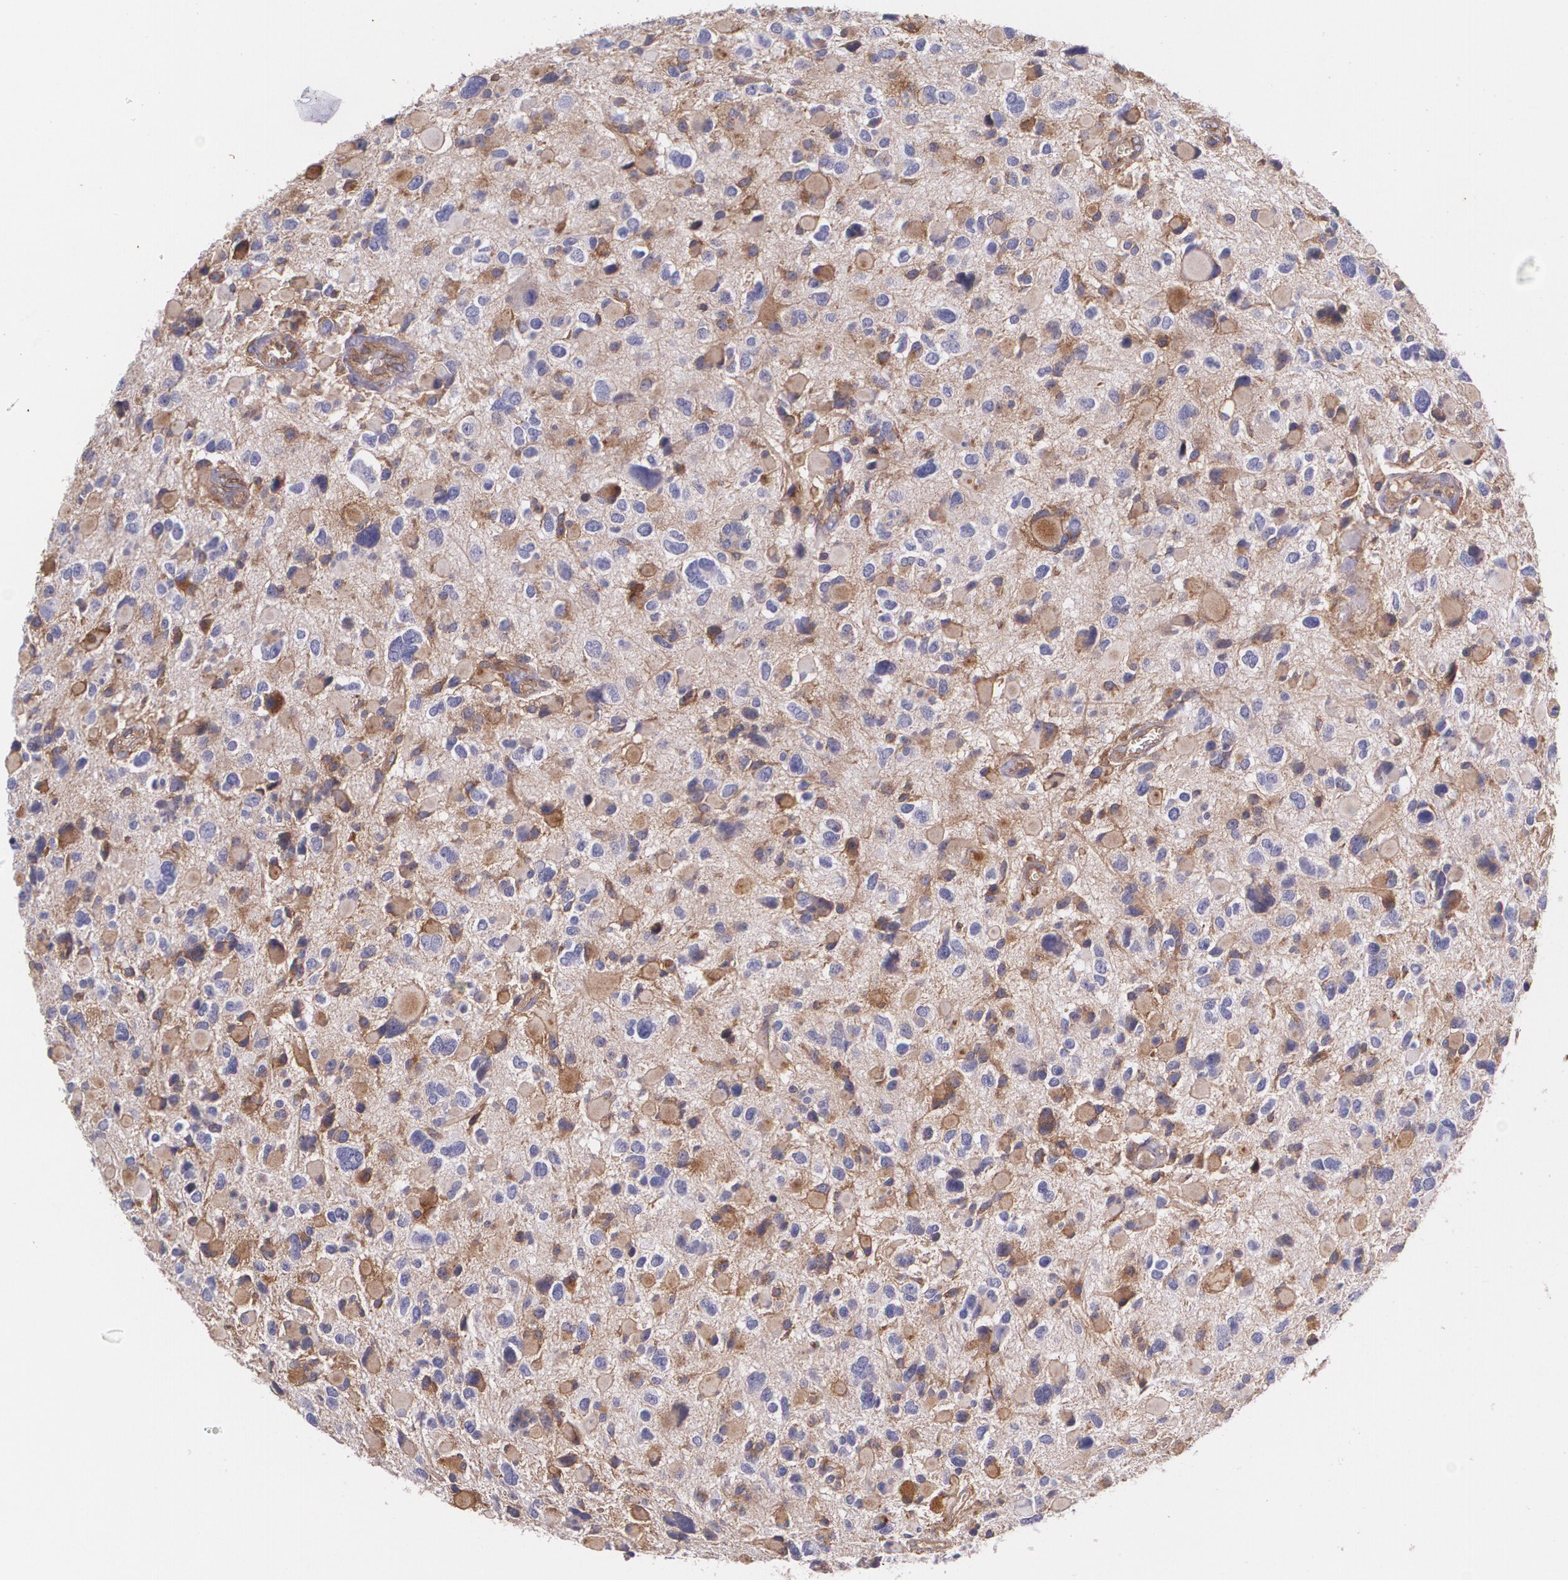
{"staining": {"intensity": "negative", "quantity": "none", "location": "none"}, "tissue": "glioma", "cell_type": "Tumor cells", "image_type": "cancer", "snomed": [{"axis": "morphology", "description": "Glioma, malignant, High grade"}, {"axis": "topography", "description": "Brain"}], "caption": "This histopathology image is of malignant high-grade glioma stained with immunohistochemistry to label a protein in brown with the nuclei are counter-stained blue. There is no positivity in tumor cells.", "gene": "B2M", "patient": {"sex": "female", "age": 37}}